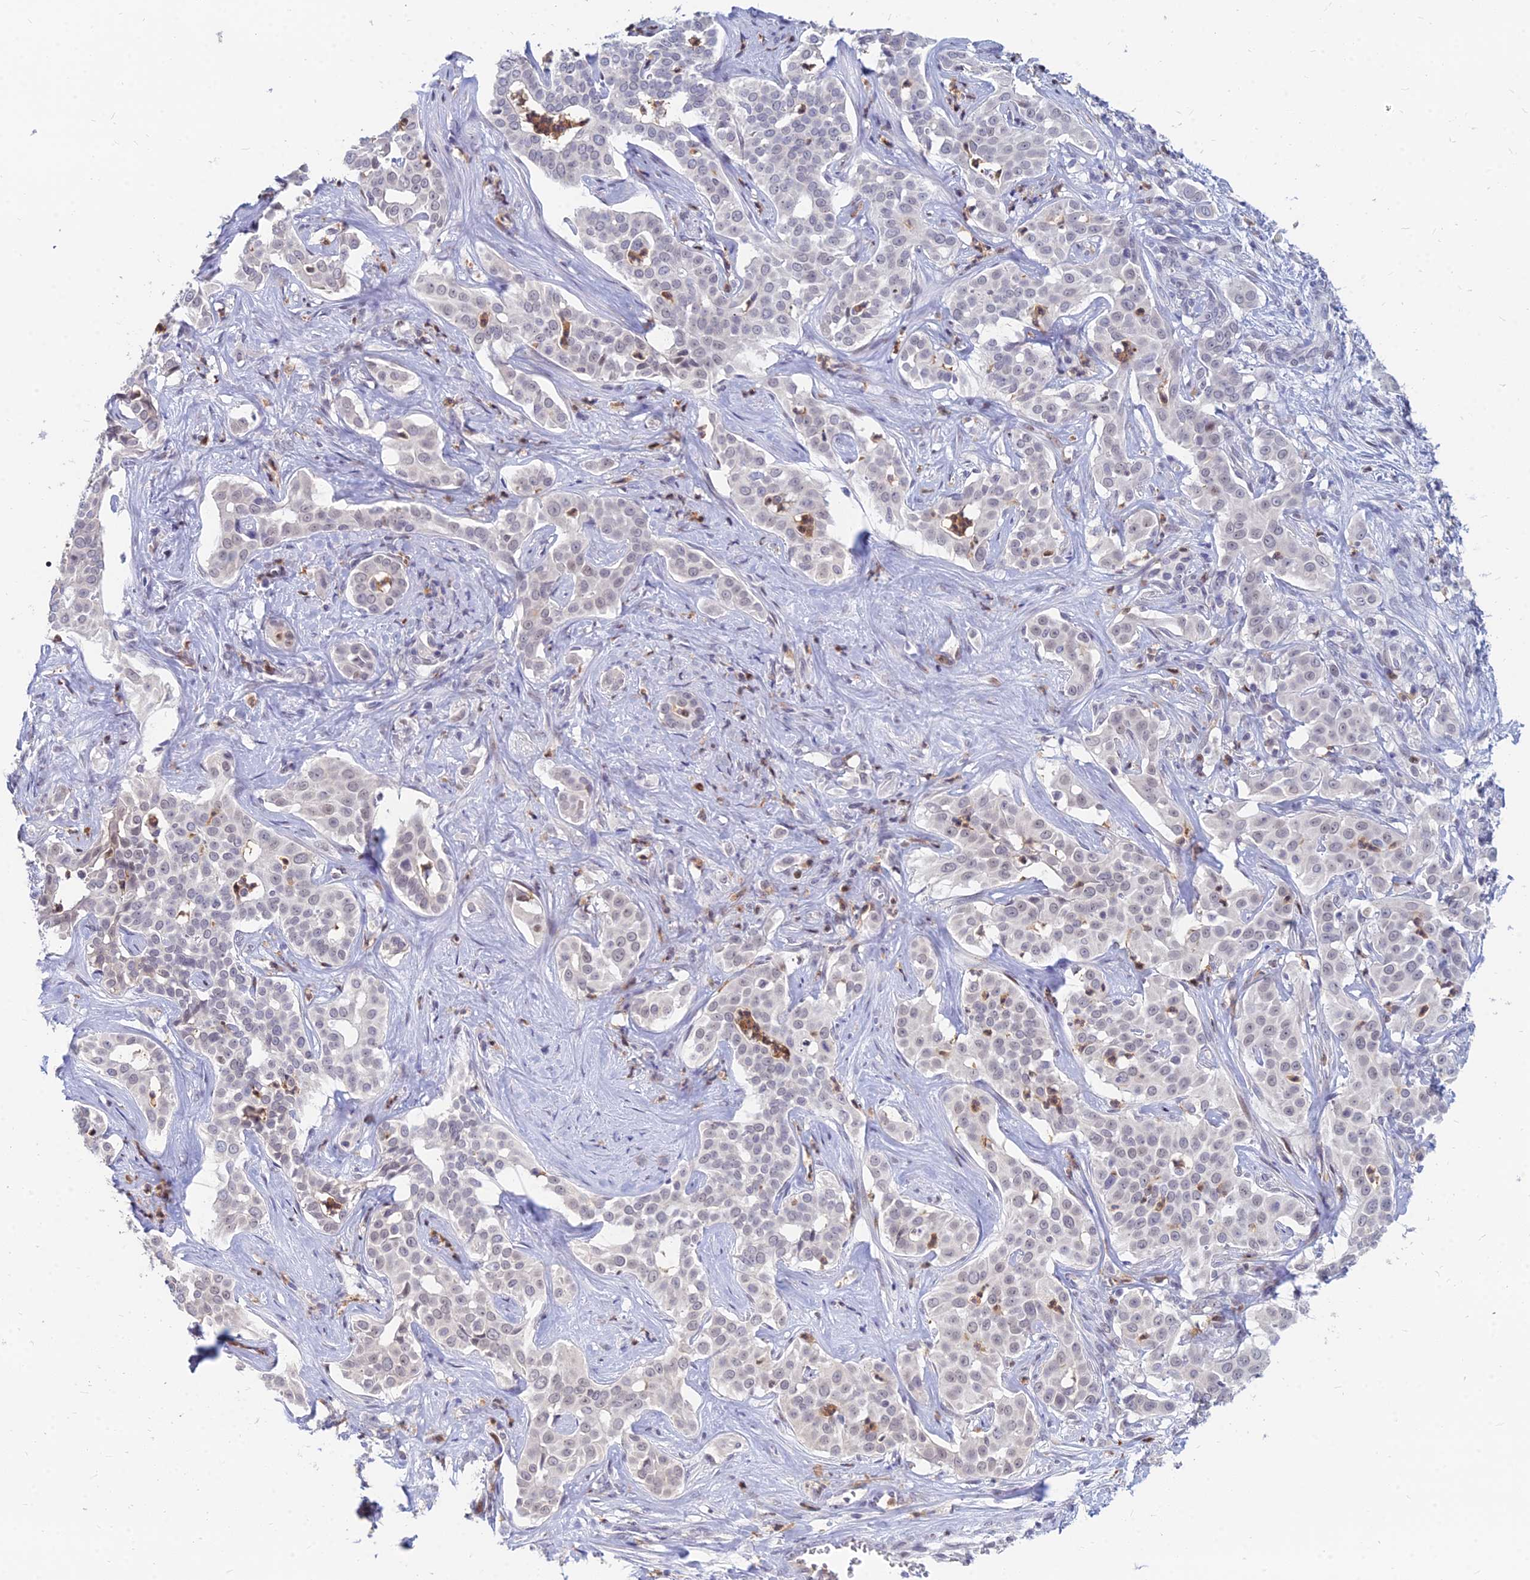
{"staining": {"intensity": "negative", "quantity": "none", "location": "none"}, "tissue": "liver cancer", "cell_type": "Tumor cells", "image_type": "cancer", "snomed": [{"axis": "morphology", "description": "Cholangiocarcinoma"}, {"axis": "topography", "description": "Liver"}], "caption": "This is an immunohistochemistry image of liver cancer. There is no expression in tumor cells.", "gene": "GOLGA6D", "patient": {"sex": "male", "age": 67}}